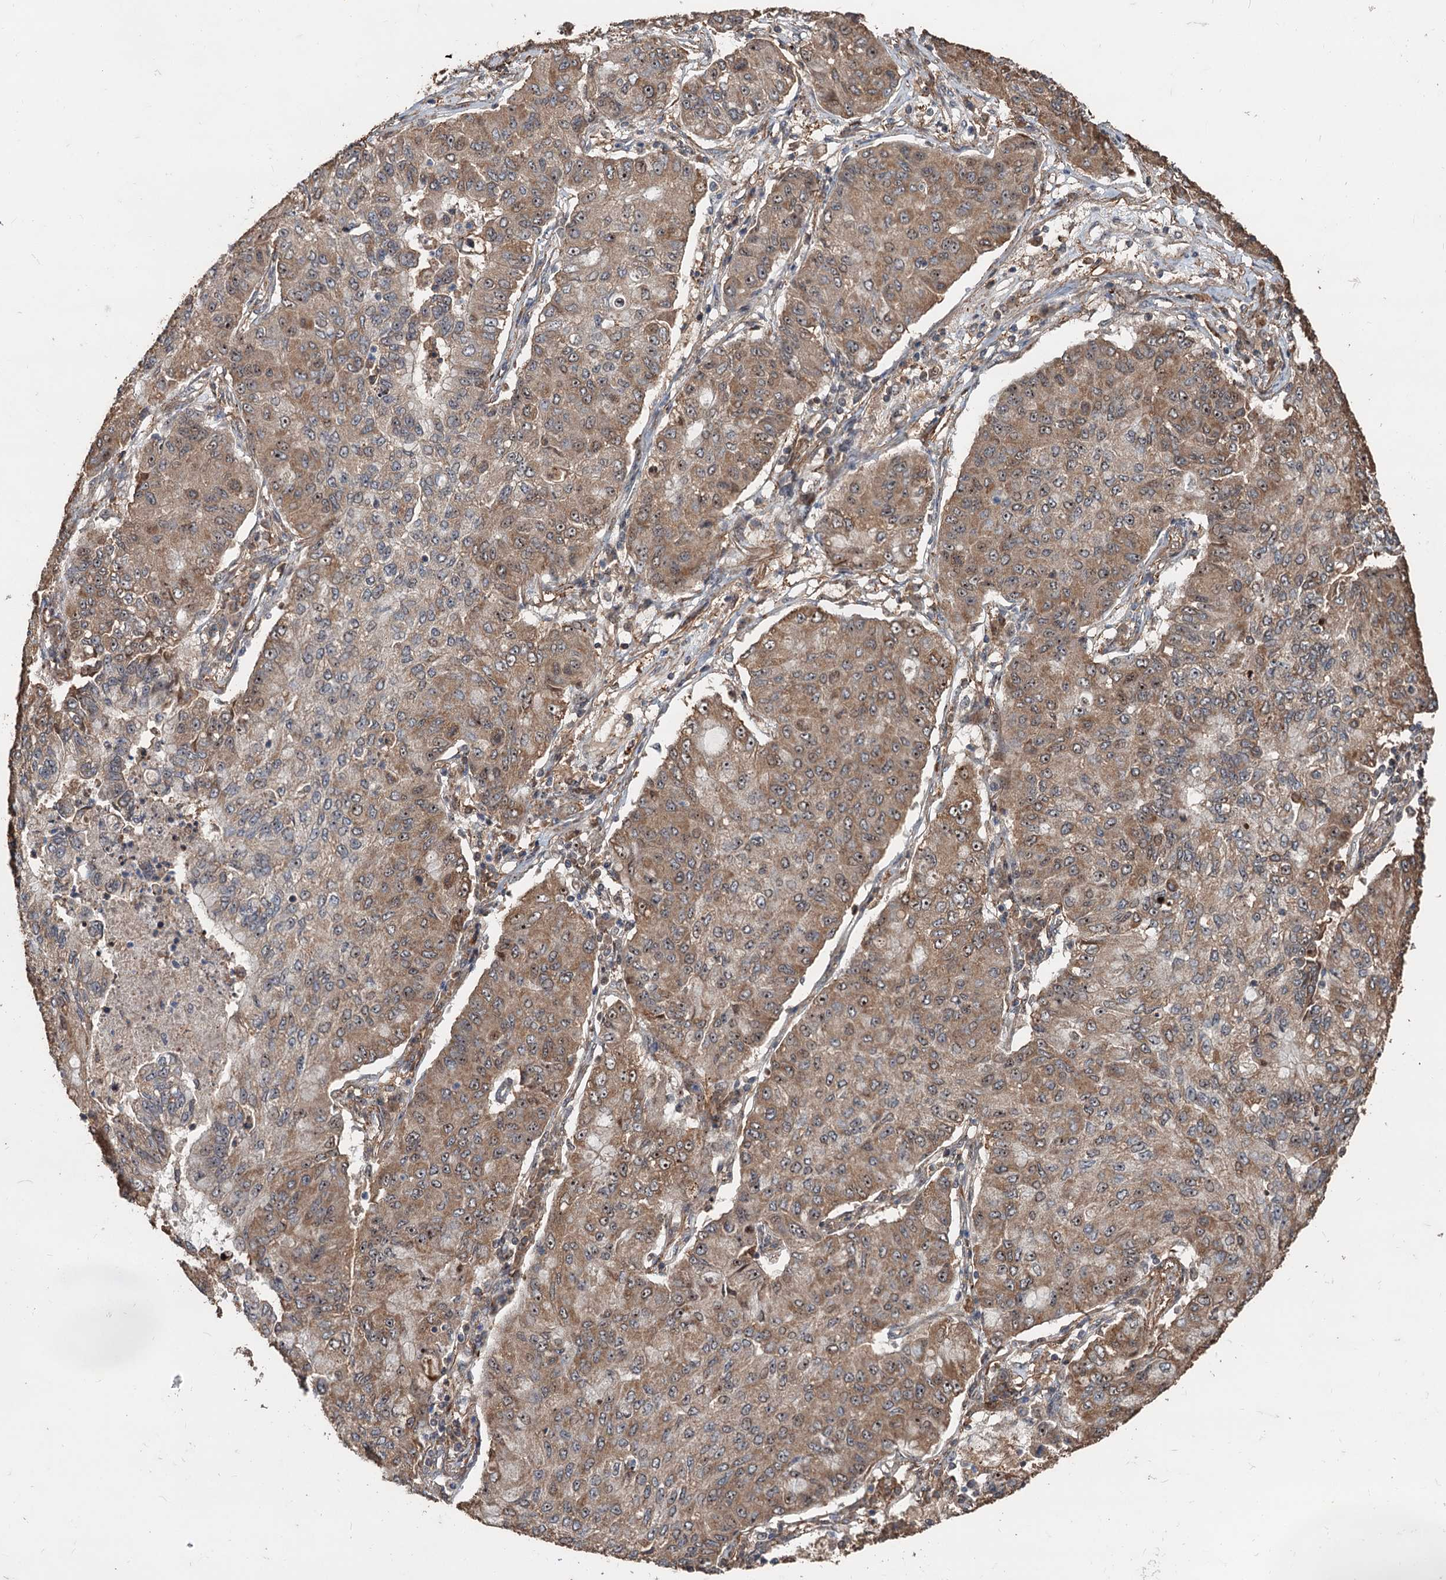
{"staining": {"intensity": "moderate", "quantity": ">75%", "location": "cytoplasmic/membranous,nuclear"}, "tissue": "lung cancer", "cell_type": "Tumor cells", "image_type": "cancer", "snomed": [{"axis": "morphology", "description": "Squamous cell carcinoma, NOS"}, {"axis": "topography", "description": "Lung"}], "caption": "Immunohistochemical staining of human squamous cell carcinoma (lung) demonstrates medium levels of moderate cytoplasmic/membranous and nuclear protein positivity in approximately >75% of tumor cells.", "gene": "TMA16", "patient": {"sex": "male", "age": 74}}